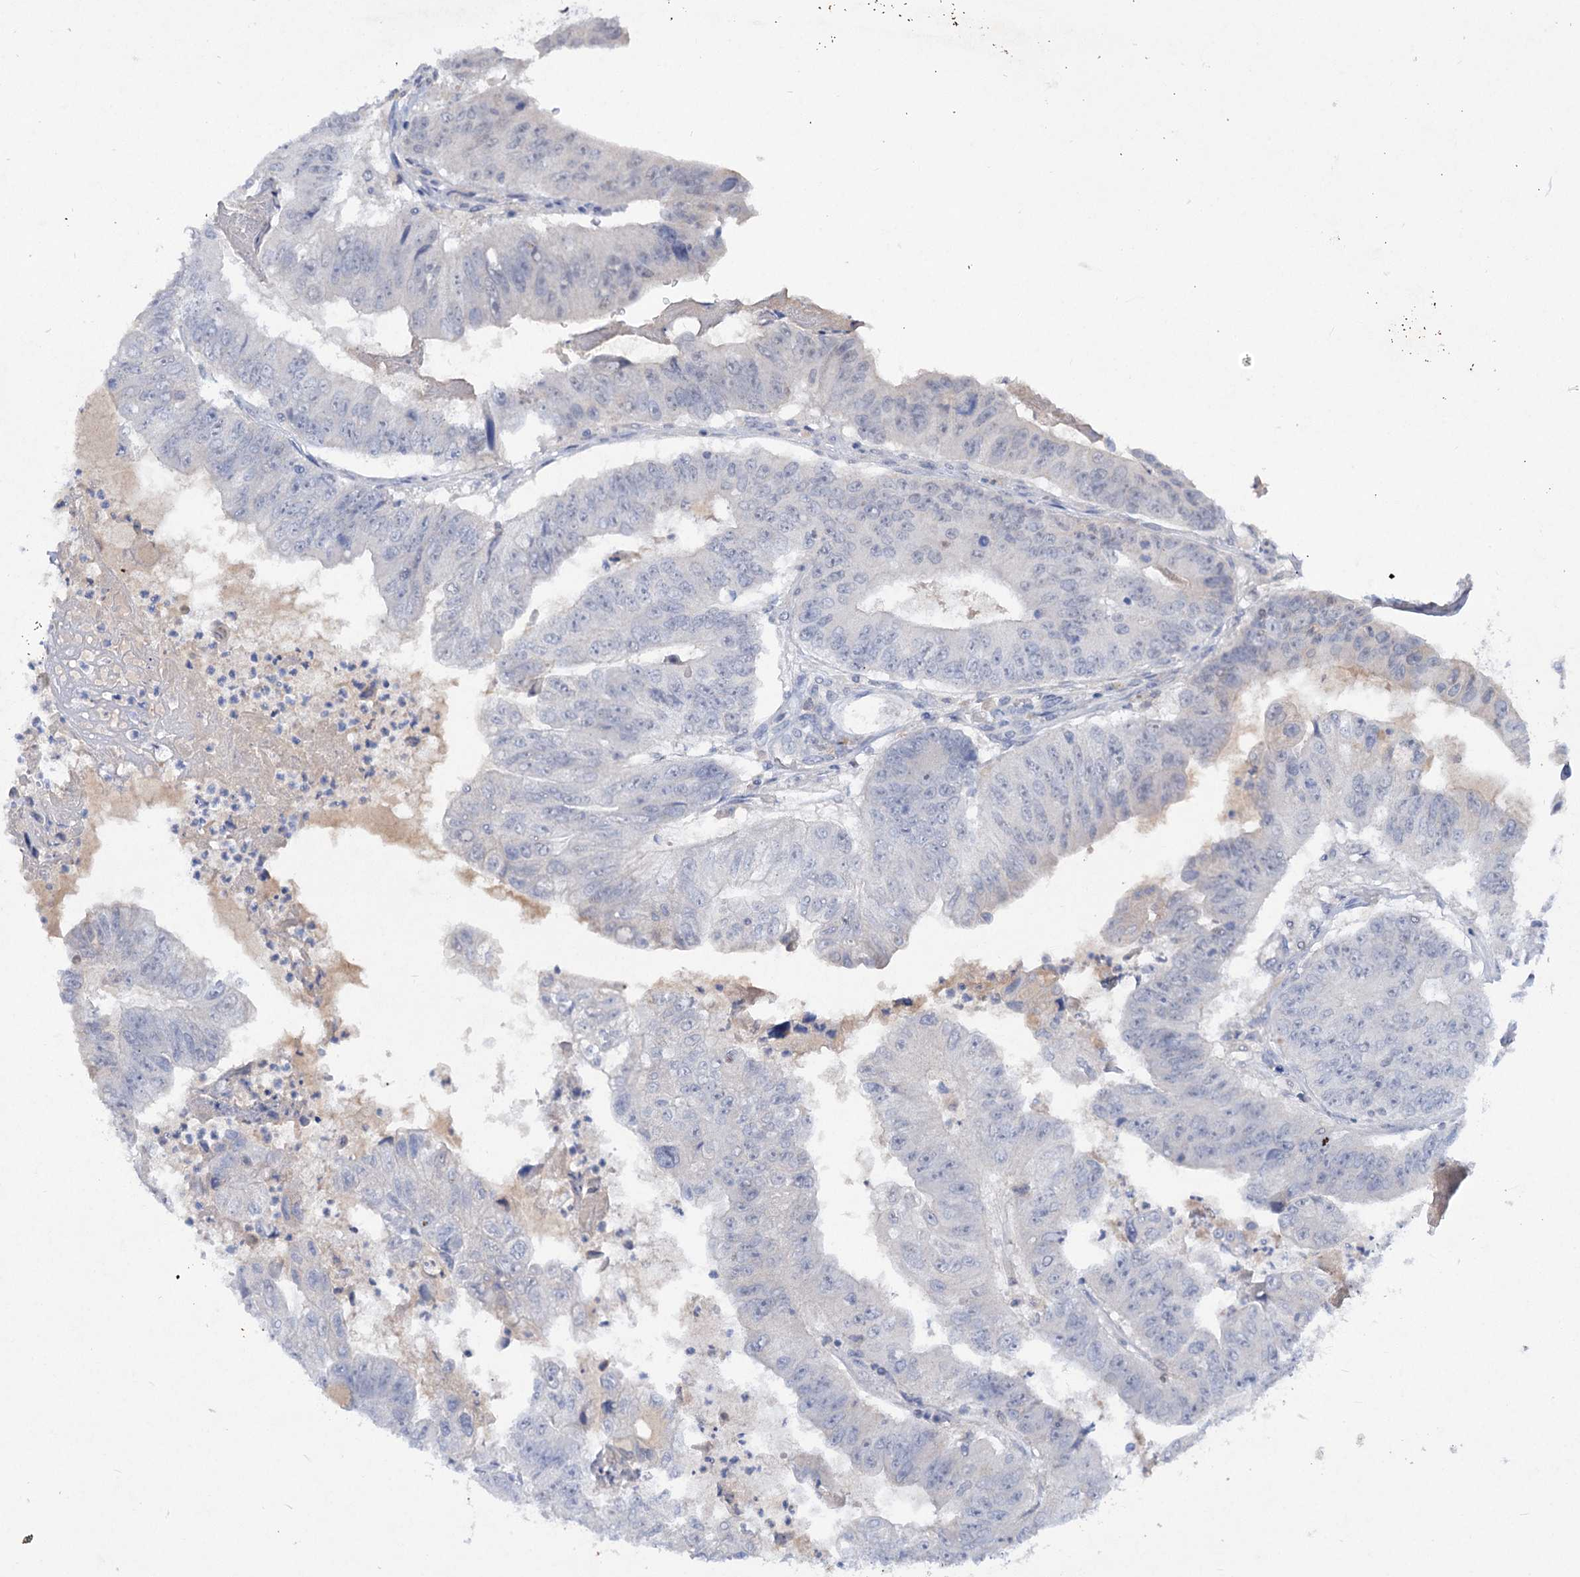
{"staining": {"intensity": "negative", "quantity": "none", "location": "none"}, "tissue": "colorectal cancer", "cell_type": "Tumor cells", "image_type": "cancer", "snomed": [{"axis": "morphology", "description": "Adenocarcinoma, NOS"}, {"axis": "topography", "description": "Colon"}], "caption": "A micrograph of human adenocarcinoma (colorectal) is negative for staining in tumor cells.", "gene": "ATP4A", "patient": {"sex": "female", "age": 67}}